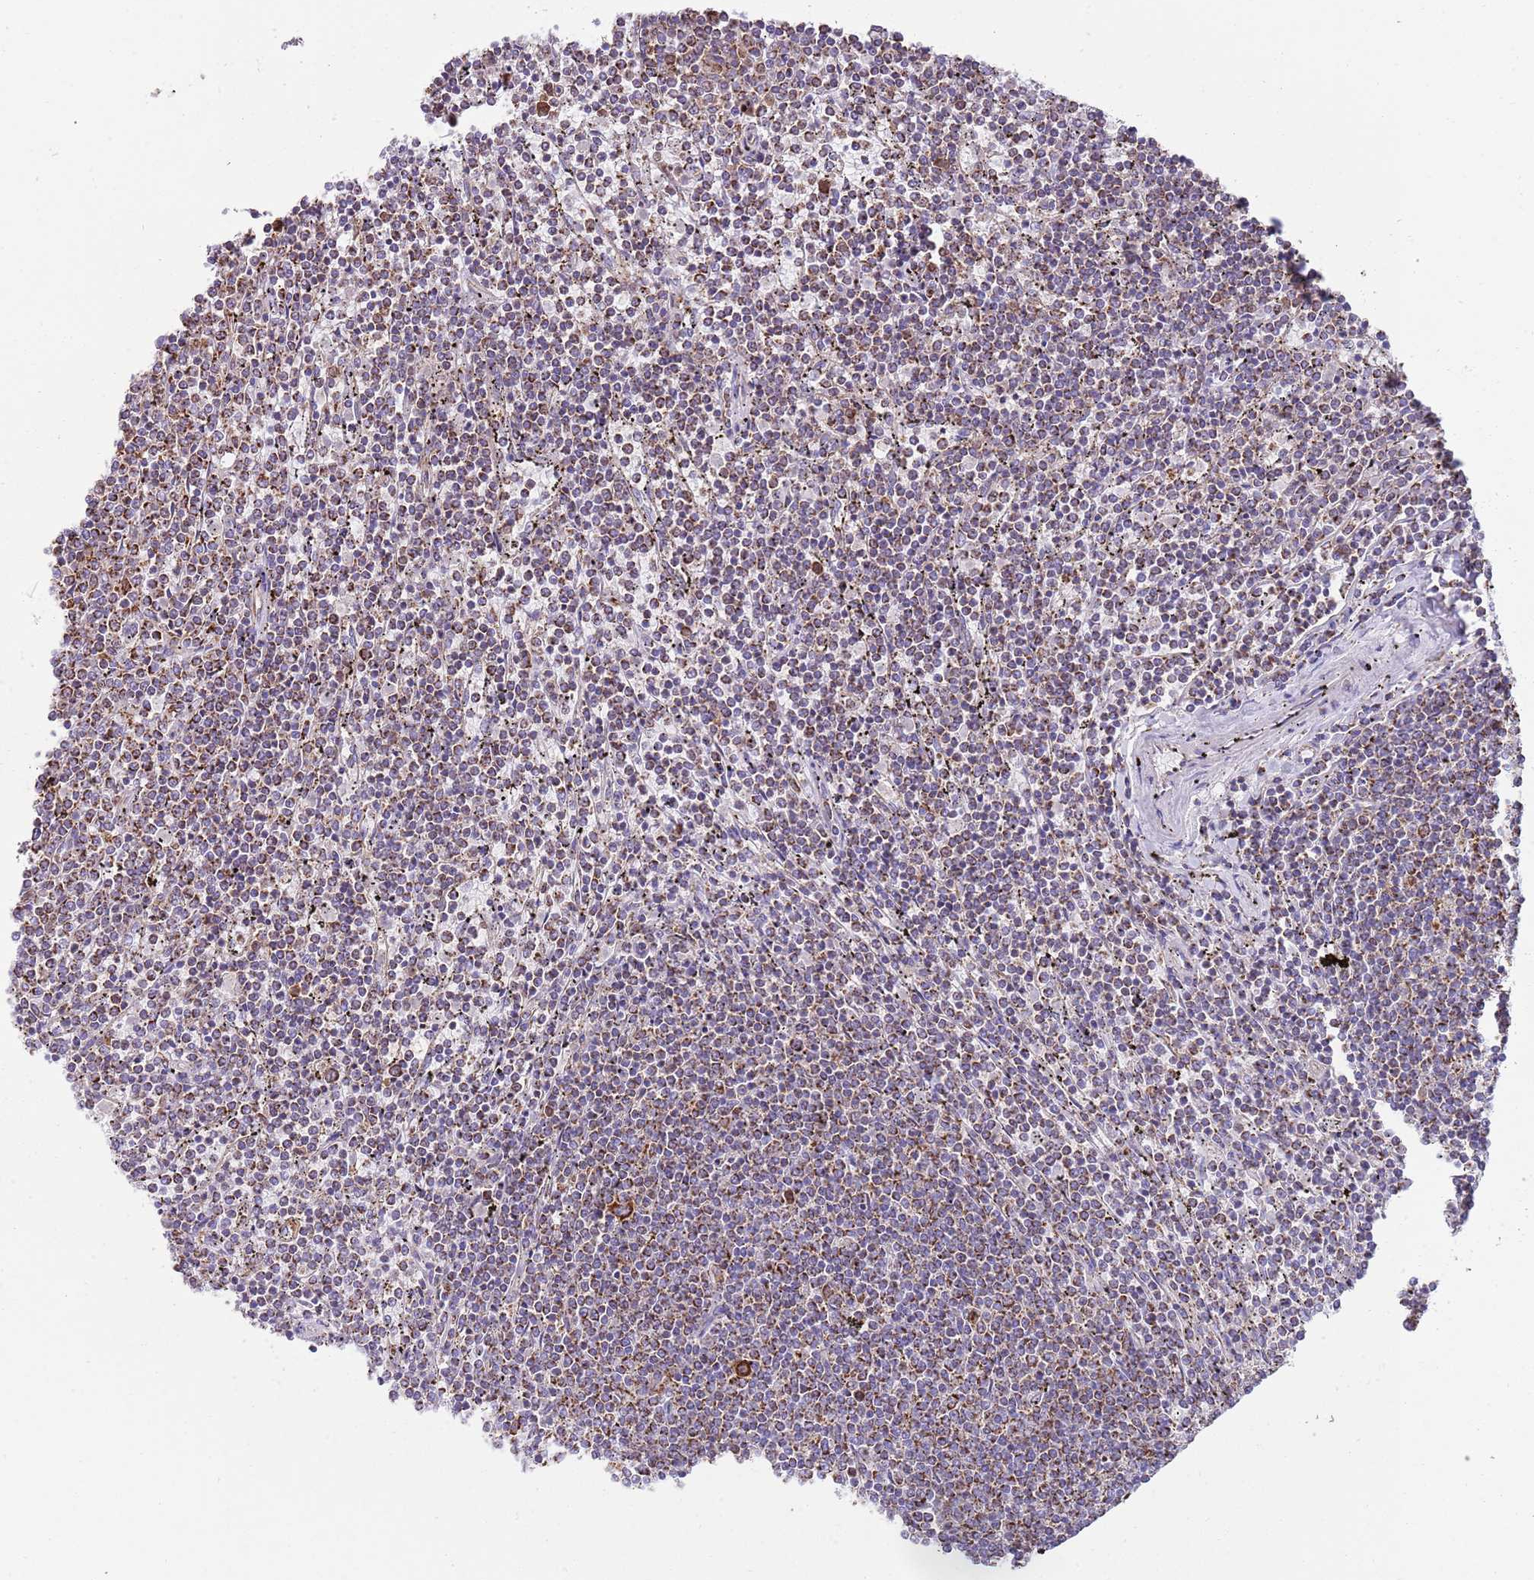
{"staining": {"intensity": "strong", "quantity": "<25%", "location": "cytoplasmic/membranous"}, "tissue": "lymphoma", "cell_type": "Tumor cells", "image_type": "cancer", "snomed": [{"axis": "morphology", "description": "Malignant lymphoma, non-Hodgkin's type, Low grade"}, {"axis": "topography", "description": "Spleen"}], "caption": "A histopathology image of lymphoma stained for a protein shows strong cytoplasmic/membranous brown staining in tumor cells.", "gene": "TTLL1", "patient": {"sex": "female", "age": 50}}